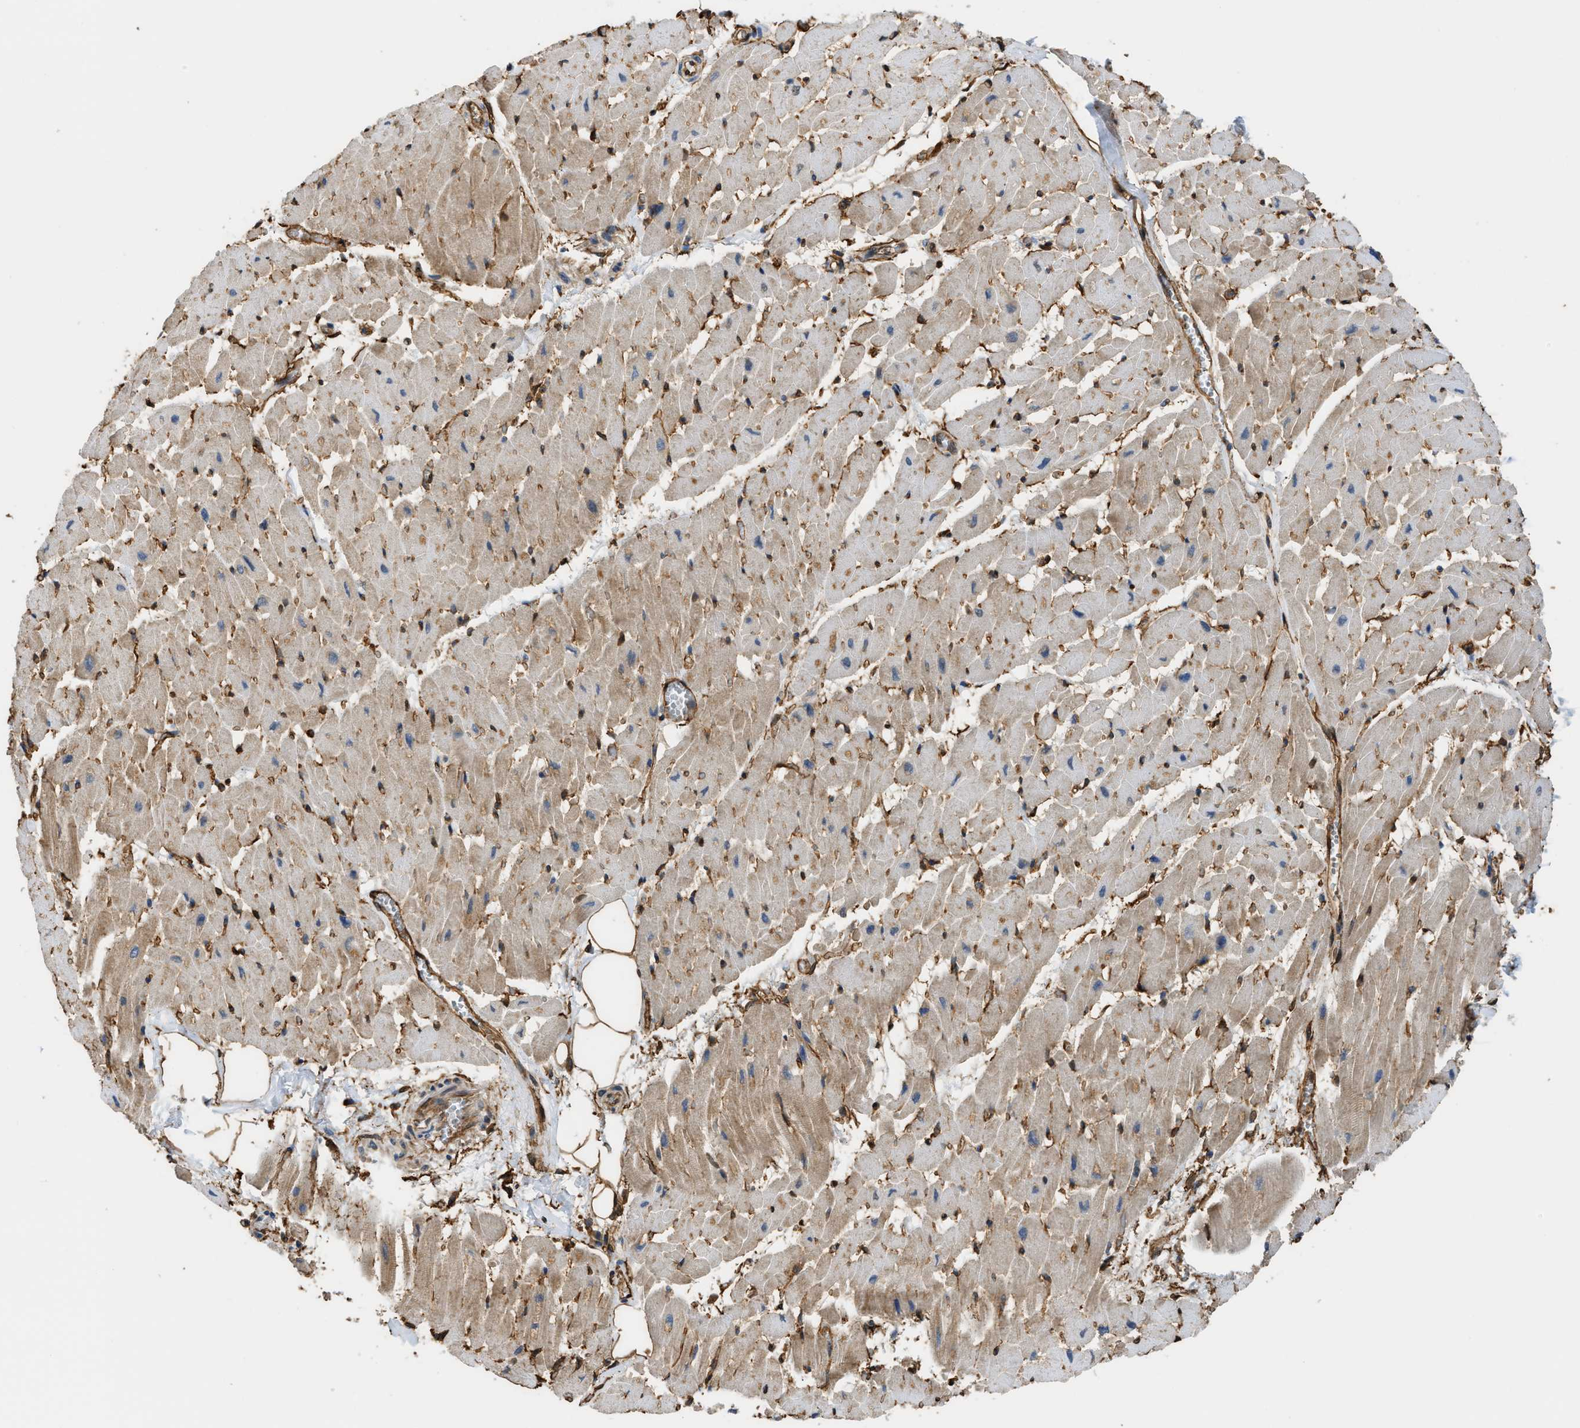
{"staining": {"intensity": "moderate", "quantity": "25%-75%", "location": "cytoplasmic/membranous"}, "tissue": "heart muscle", "cell_type": "Cardiomyocytes", "image_type": "normal", "snomed": [{"axis": "morphology", "description": "Normal tissue, NOS"}, {"axis": "topography", "description": "Heart"}], "caption": "Immunohistochemistry photomicrograph of unremarkable human heart muscle stained for a protein (brown), which shows medium levels of moderate cytoplasmic/membranous positivity in approximately 25%-75% of cardiomyocytes.", "gene": "DDHD2", "patient": {"sex": "female", "age": 19}}